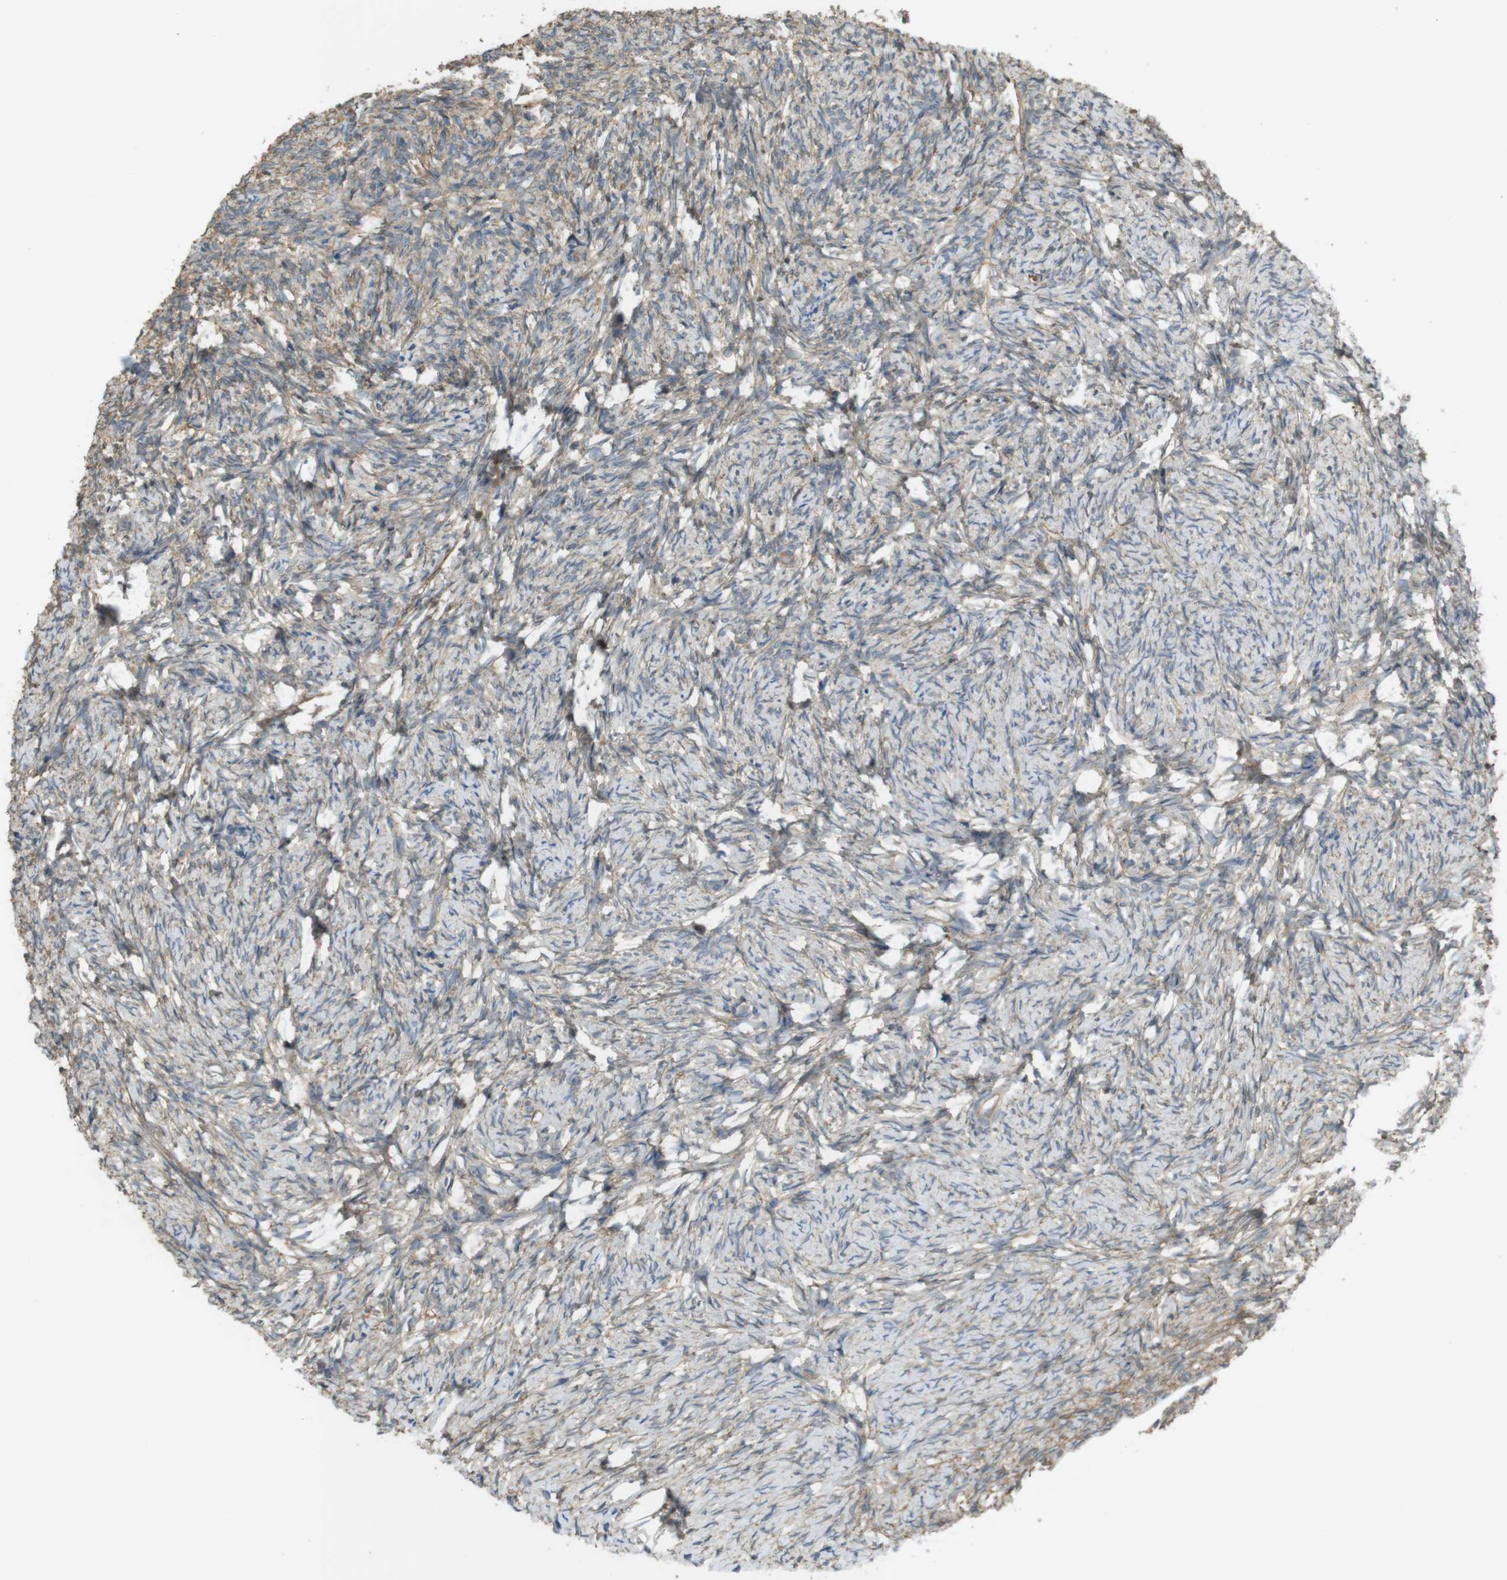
{"staining": {"intensity": "moderate", "quantity": ">75%", "location": "cytoplasmic/membranous"}, "tissue": "ovary", "cell_type": "Follicle cells", "image_type": "normal", "snomed": [{"axis": "morphology", "description": "Normal tissue, NOS"}, {"axis": "topography", "description": "Ovary"}], "caption": "Moderate cytoplasmic/membranous positivity for a protein is appreciated in about >75% of follicle cells of benign ovary using immunohistochemistry (IHC).", "gene": "ZDHHC20", "patient": {"sex": "female", "age": 60}}